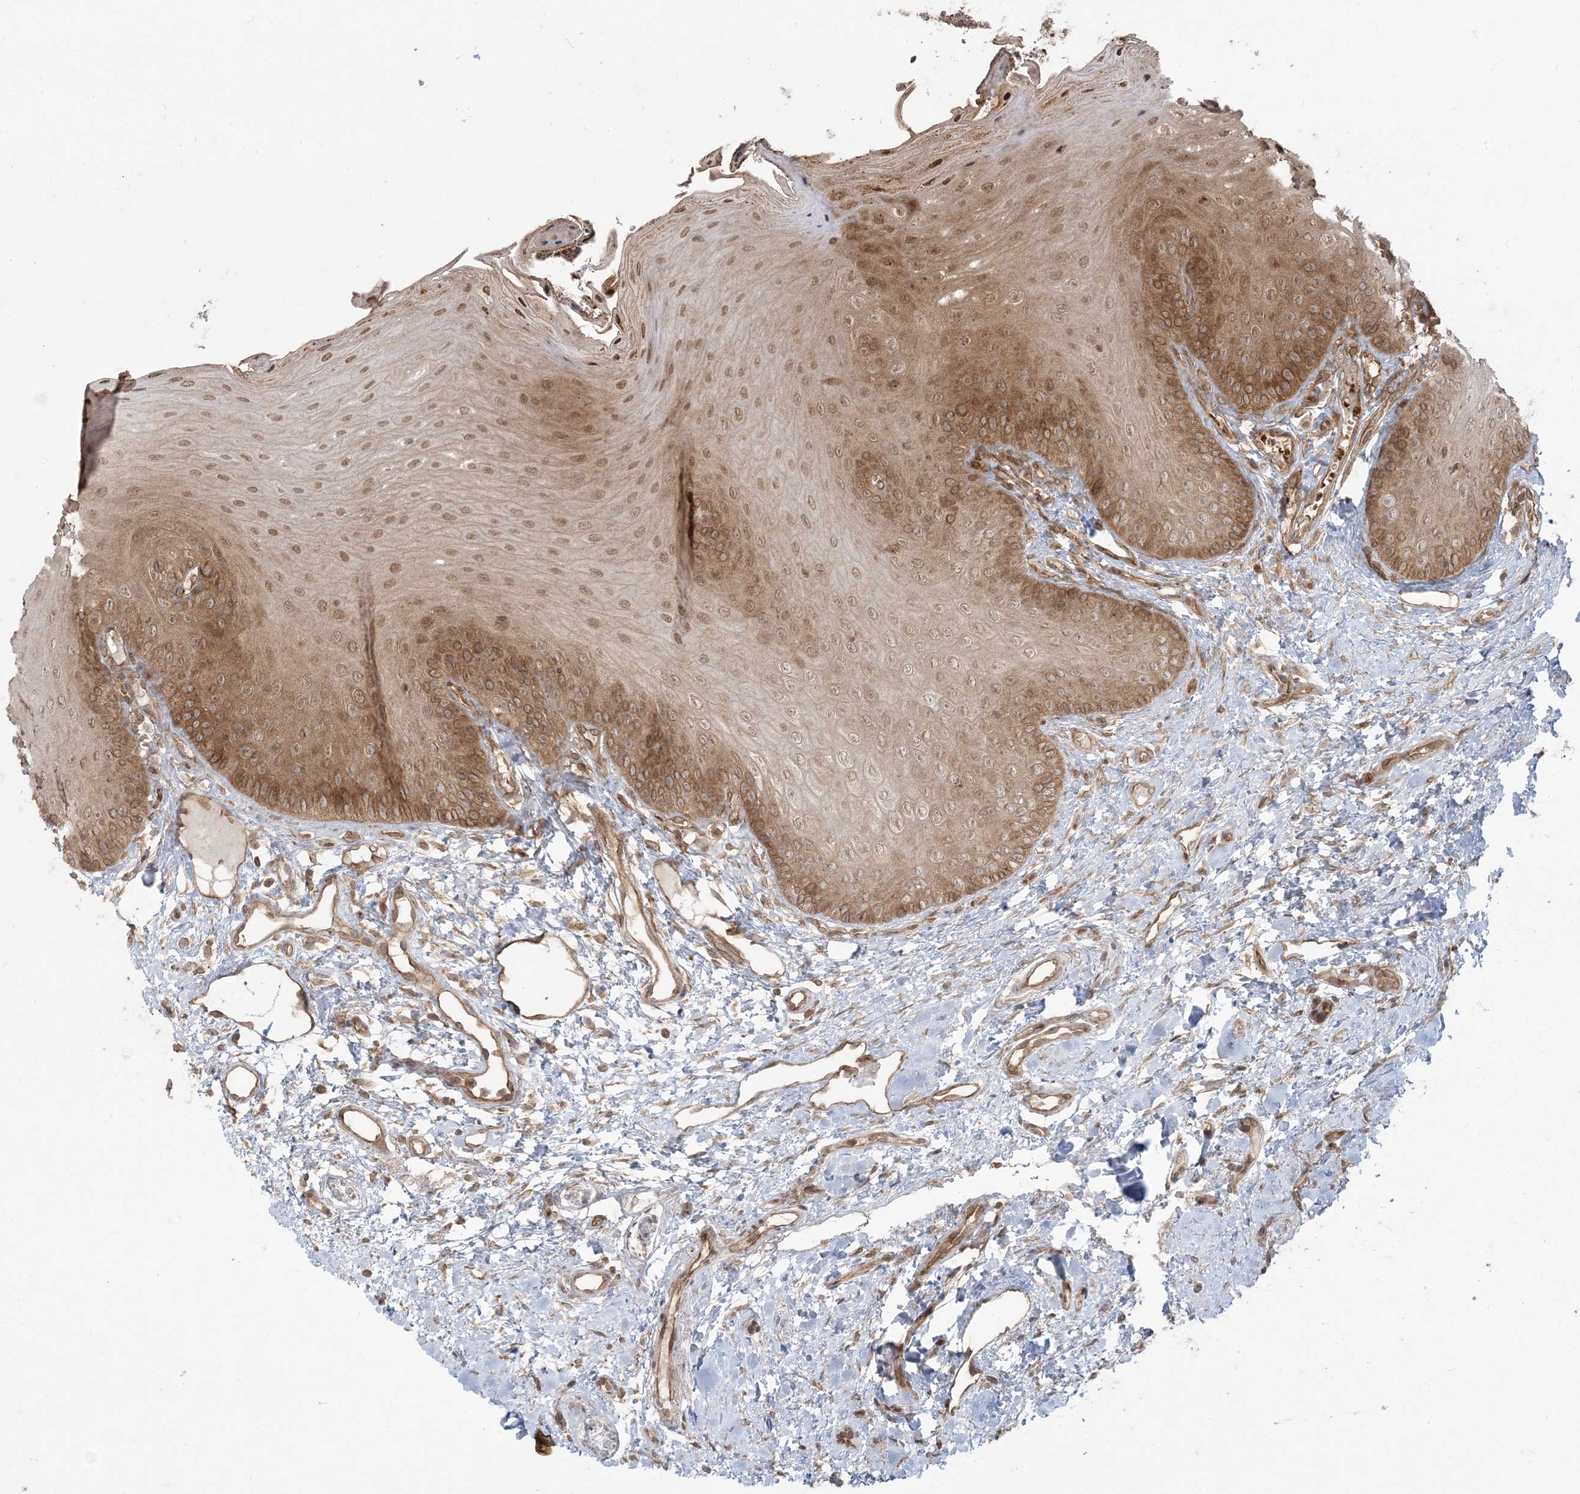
{"staining": {"intensity": "moderate", "quantity": ">75%", "location": "cytoplasmic/membranous,nuclear"}, "tissue": "oral mucosa", "cell_type": "Squamous epithelial cells", "image_type": "normal", "snomed": [{"axis": "morphology", "description": "Normal tissue, NOS"}, {"axis": "topography", "description": "Oral tissue"}], "caption": "Immunohistochemistry (DAB) staining of unremarkable oral mucosa displays moderate cytoplasmic/membranous,nuclear protein staining in approximately >75% of squamous epithelial cells.", "gene": "DDX19B", "patient": {"sex": "female", "age": 68}}